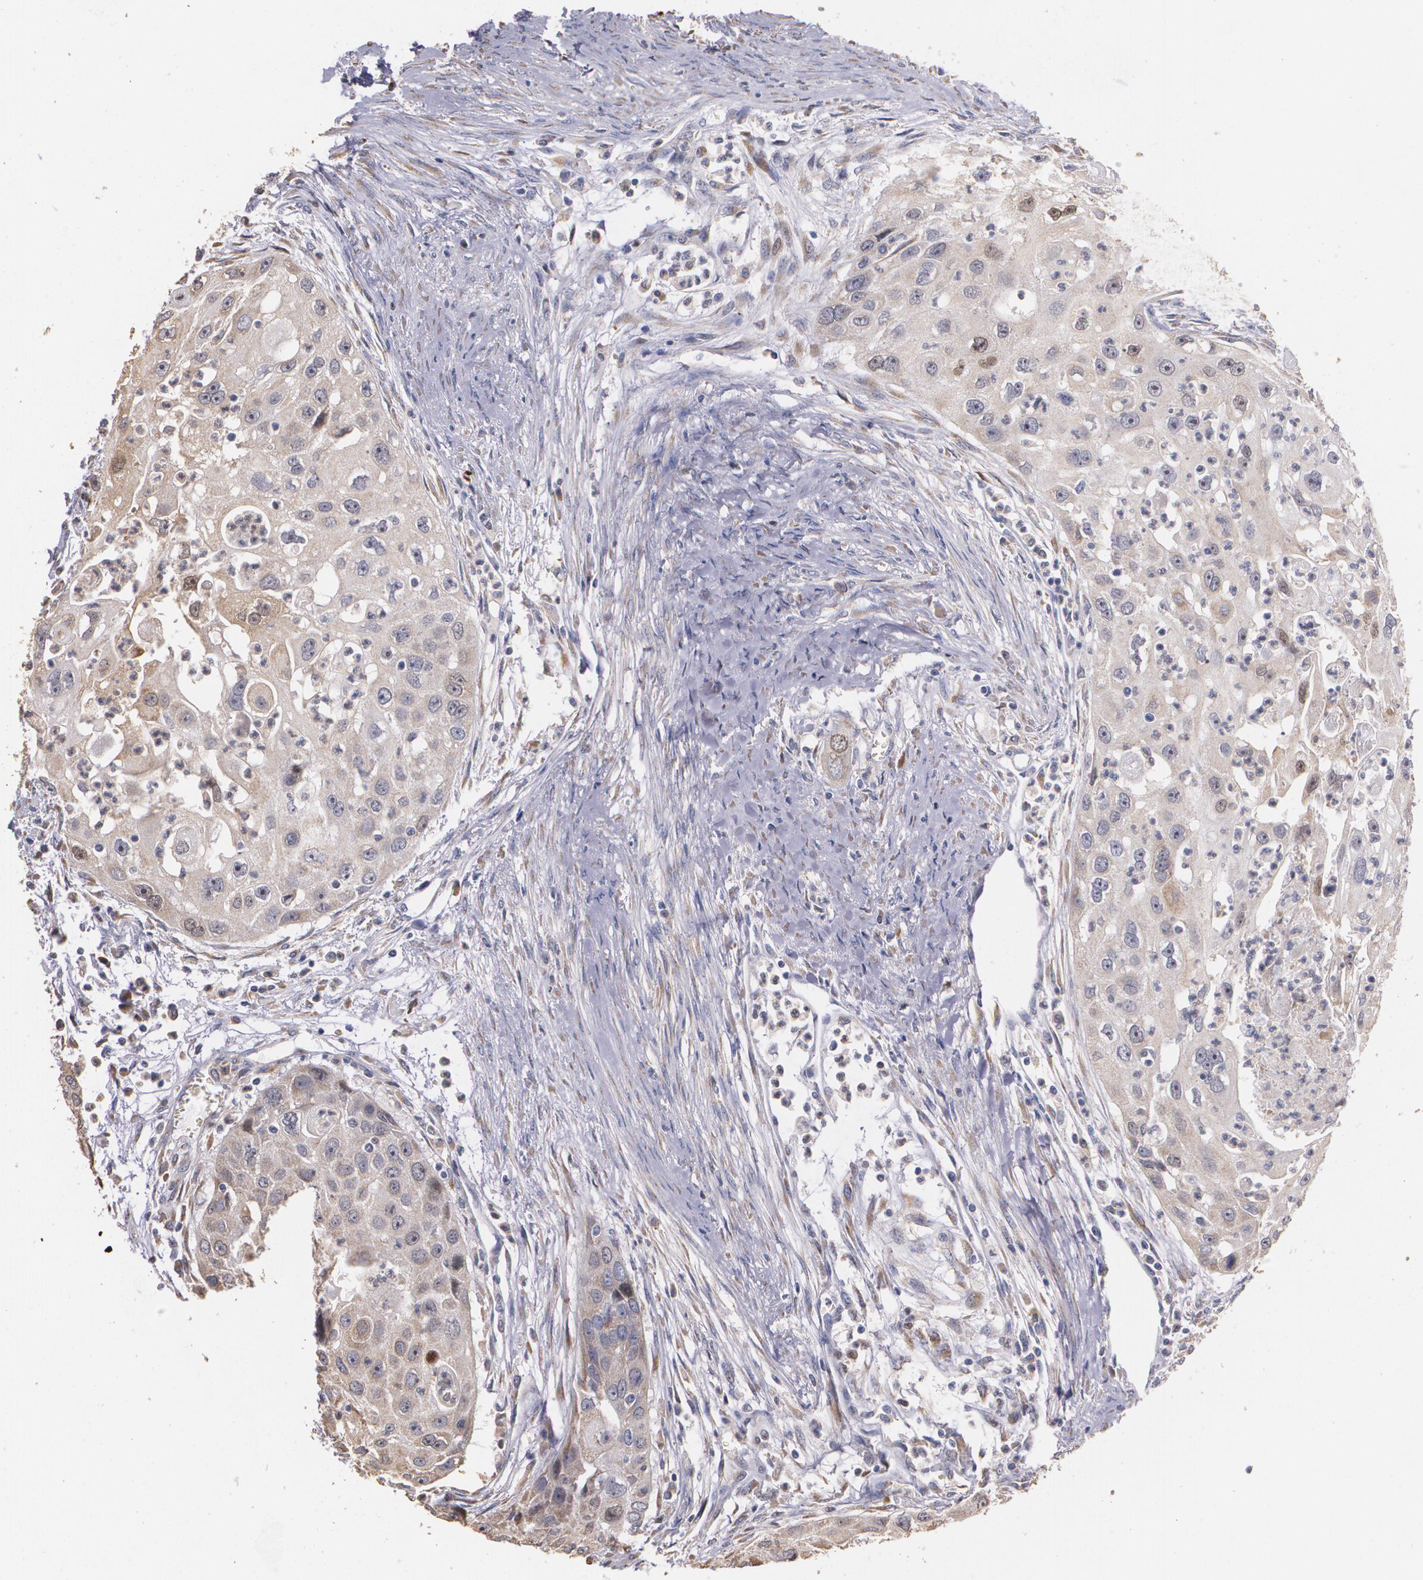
{"staining": {"intensity": "weak", "quantity": ">75%", "location": "cytoplasmic/membranous"}, "tissue": "head and neck cancer", "cell_type": "Tumor cells", "image_type": "cancer", "snomed": [{"axis": "morphology", "description": "Squamous cell carcinoma, NOS"}, {"axis": "topography", "description": "Head-Neck"}], "caption": "A photomicrograph of squamous cell carcinoma (head and neck) stained for a protein displays weak cytoplasmic/membranous brown staining in tumor cells.", "gene": "ATF3", "patient": {"sex": "male", "age": 64}}